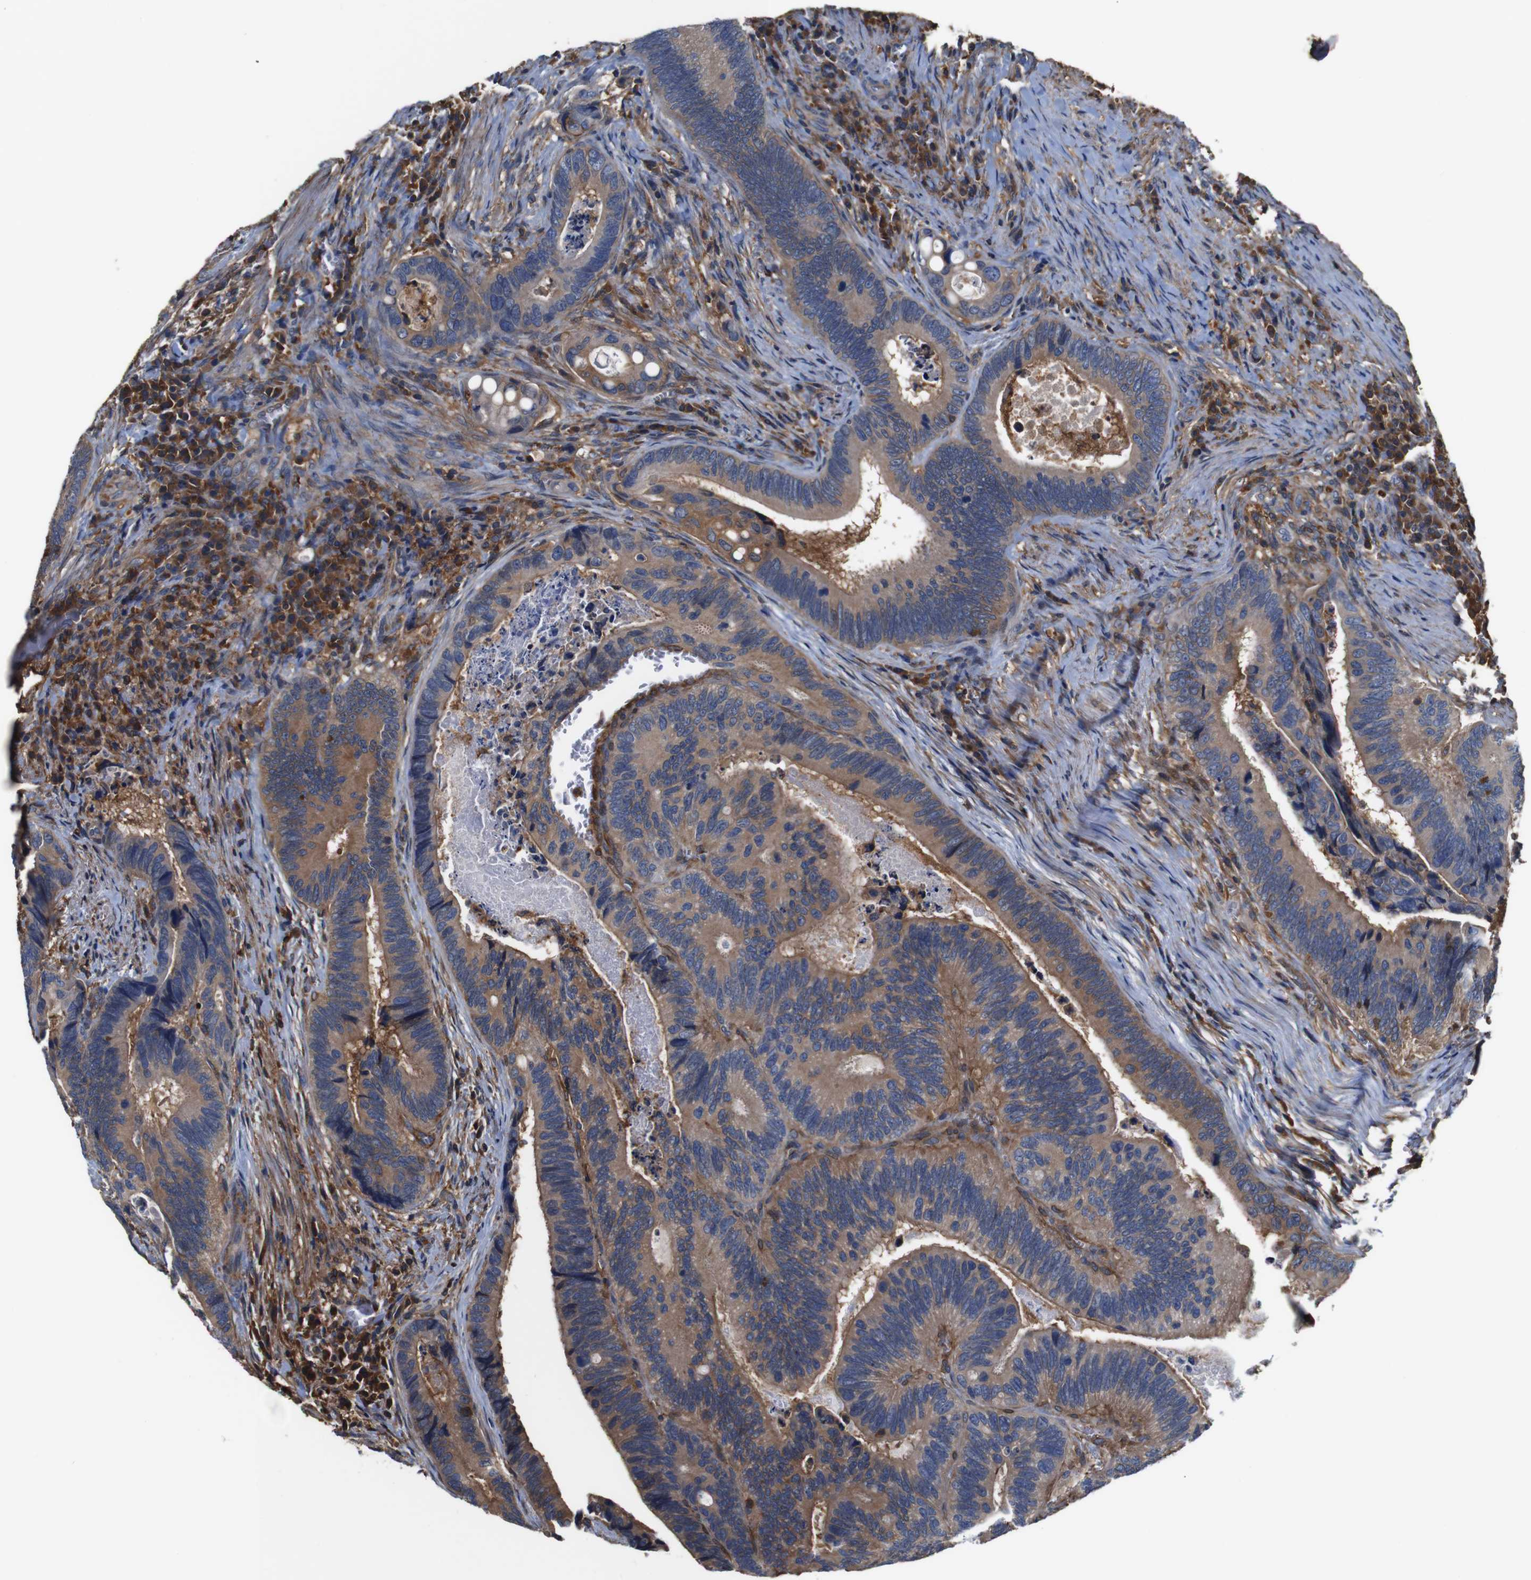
{"staining": {"intensity": "moderate", "quantity": "25%-75%", "location": "cytoplasmic/membranous"}, "tissue": "colorectal cancer", "cell_type": "Tumor cells", "image_type": "cancer", "snomed": [{"axis": "morphology", "description": "Inflammation, NOS"}, {"axis": "morphology", "description": "Adenocarcinoma, NOS"}, {"axis": "topography", "description": "Colon"}], "caption": "A micrograph of colorectal adenocarcinoma stained for a protein reveals moderate cytoplasmic/membranous brown staining in tumor cells.", "gene": "PI4KA", "patient": {"sex": "male", "age": 72}}